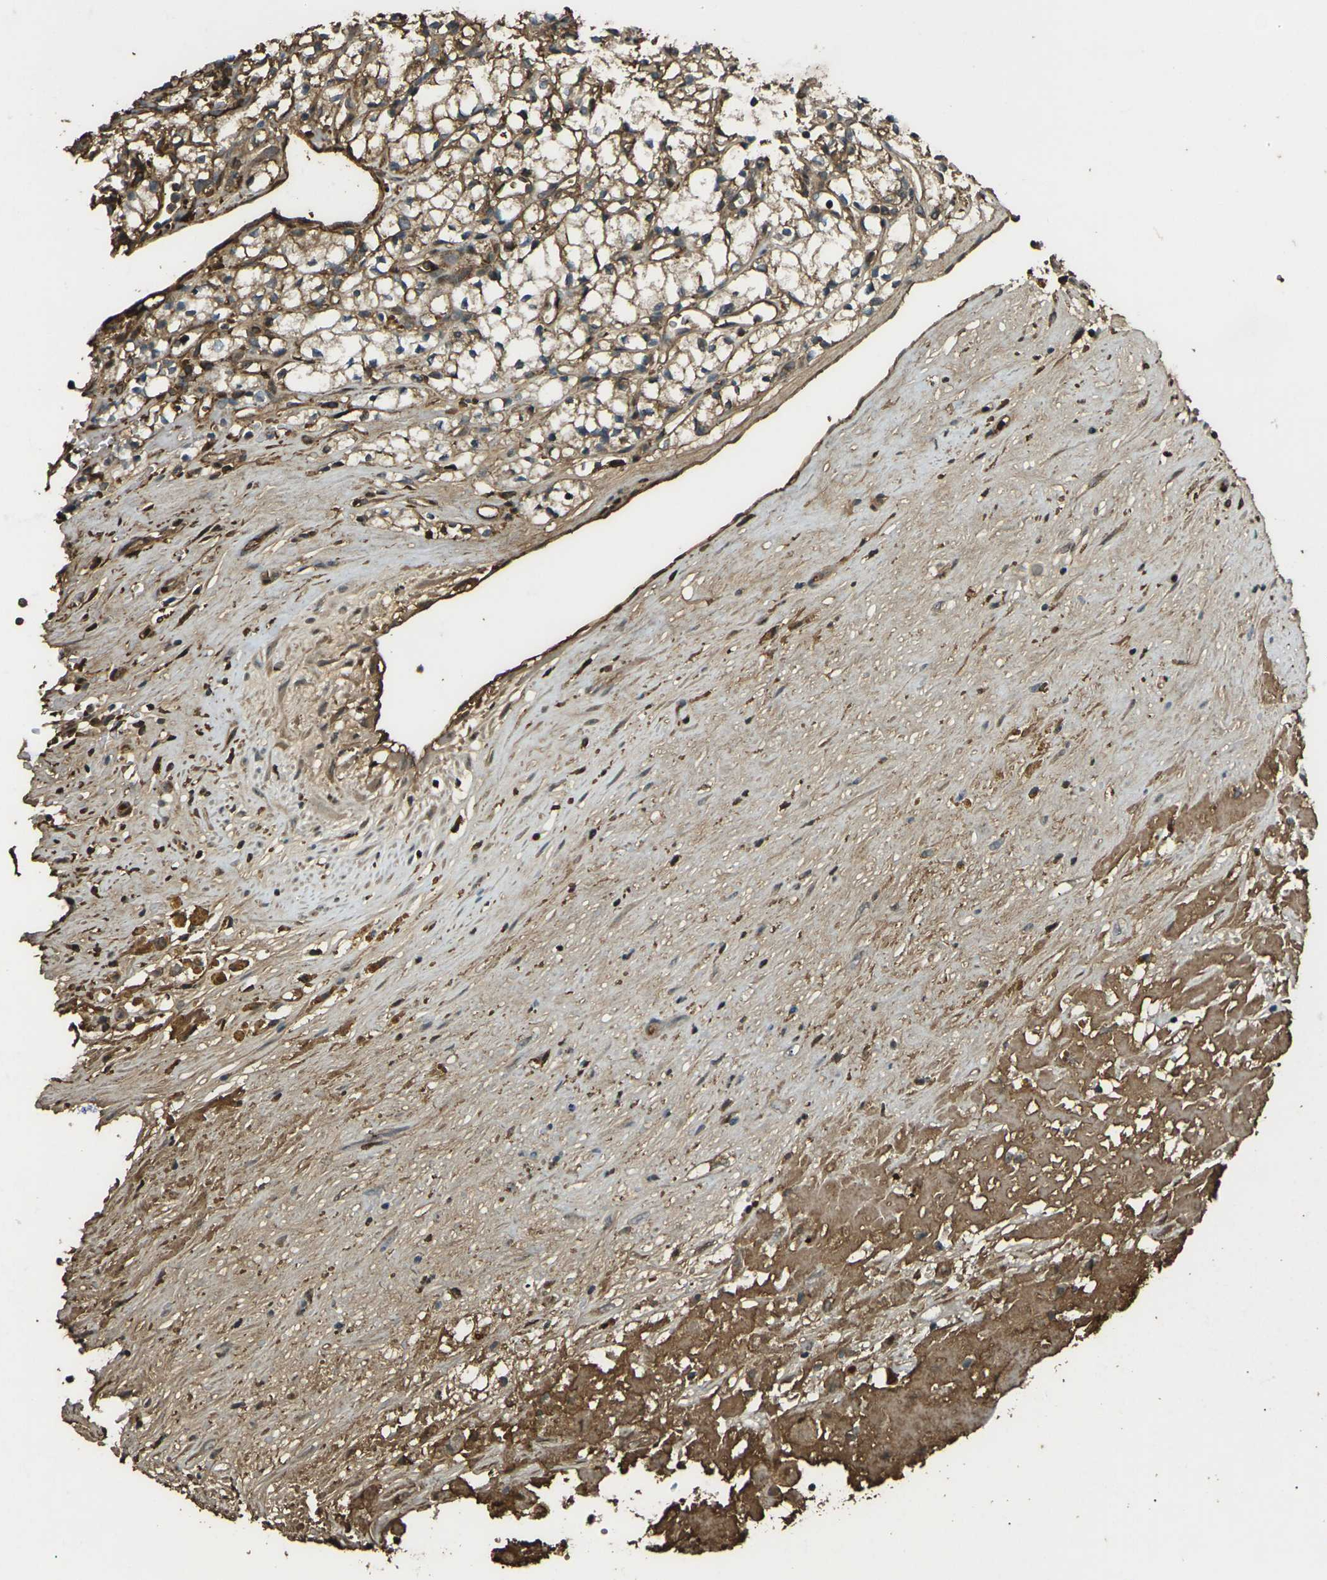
{"staining": {"intensity": "moderate", "quantity": ">75%", "location": "cytoplasmic/membranous"}, "tissue": "renal cancer", "cell_type": "Tumor cells", "image_type": "cancer", "snomed": [{"axis": "morphology", "description": "Normal tissue, NOS"}, {"axis": "morphology", "description": "Adenocarcinoma, NOS"}, {"axis": "topography", "description": "Kidney"}], "caption": "A histopathology image showing moderate cytoplasmic/membranous staining in approximately >75% of tumor cells in renal cancer, as visualized by brown immunohistochemical staining.", "gene": "CYP1B1", "patient": {"sex": "male", "age": 59}}